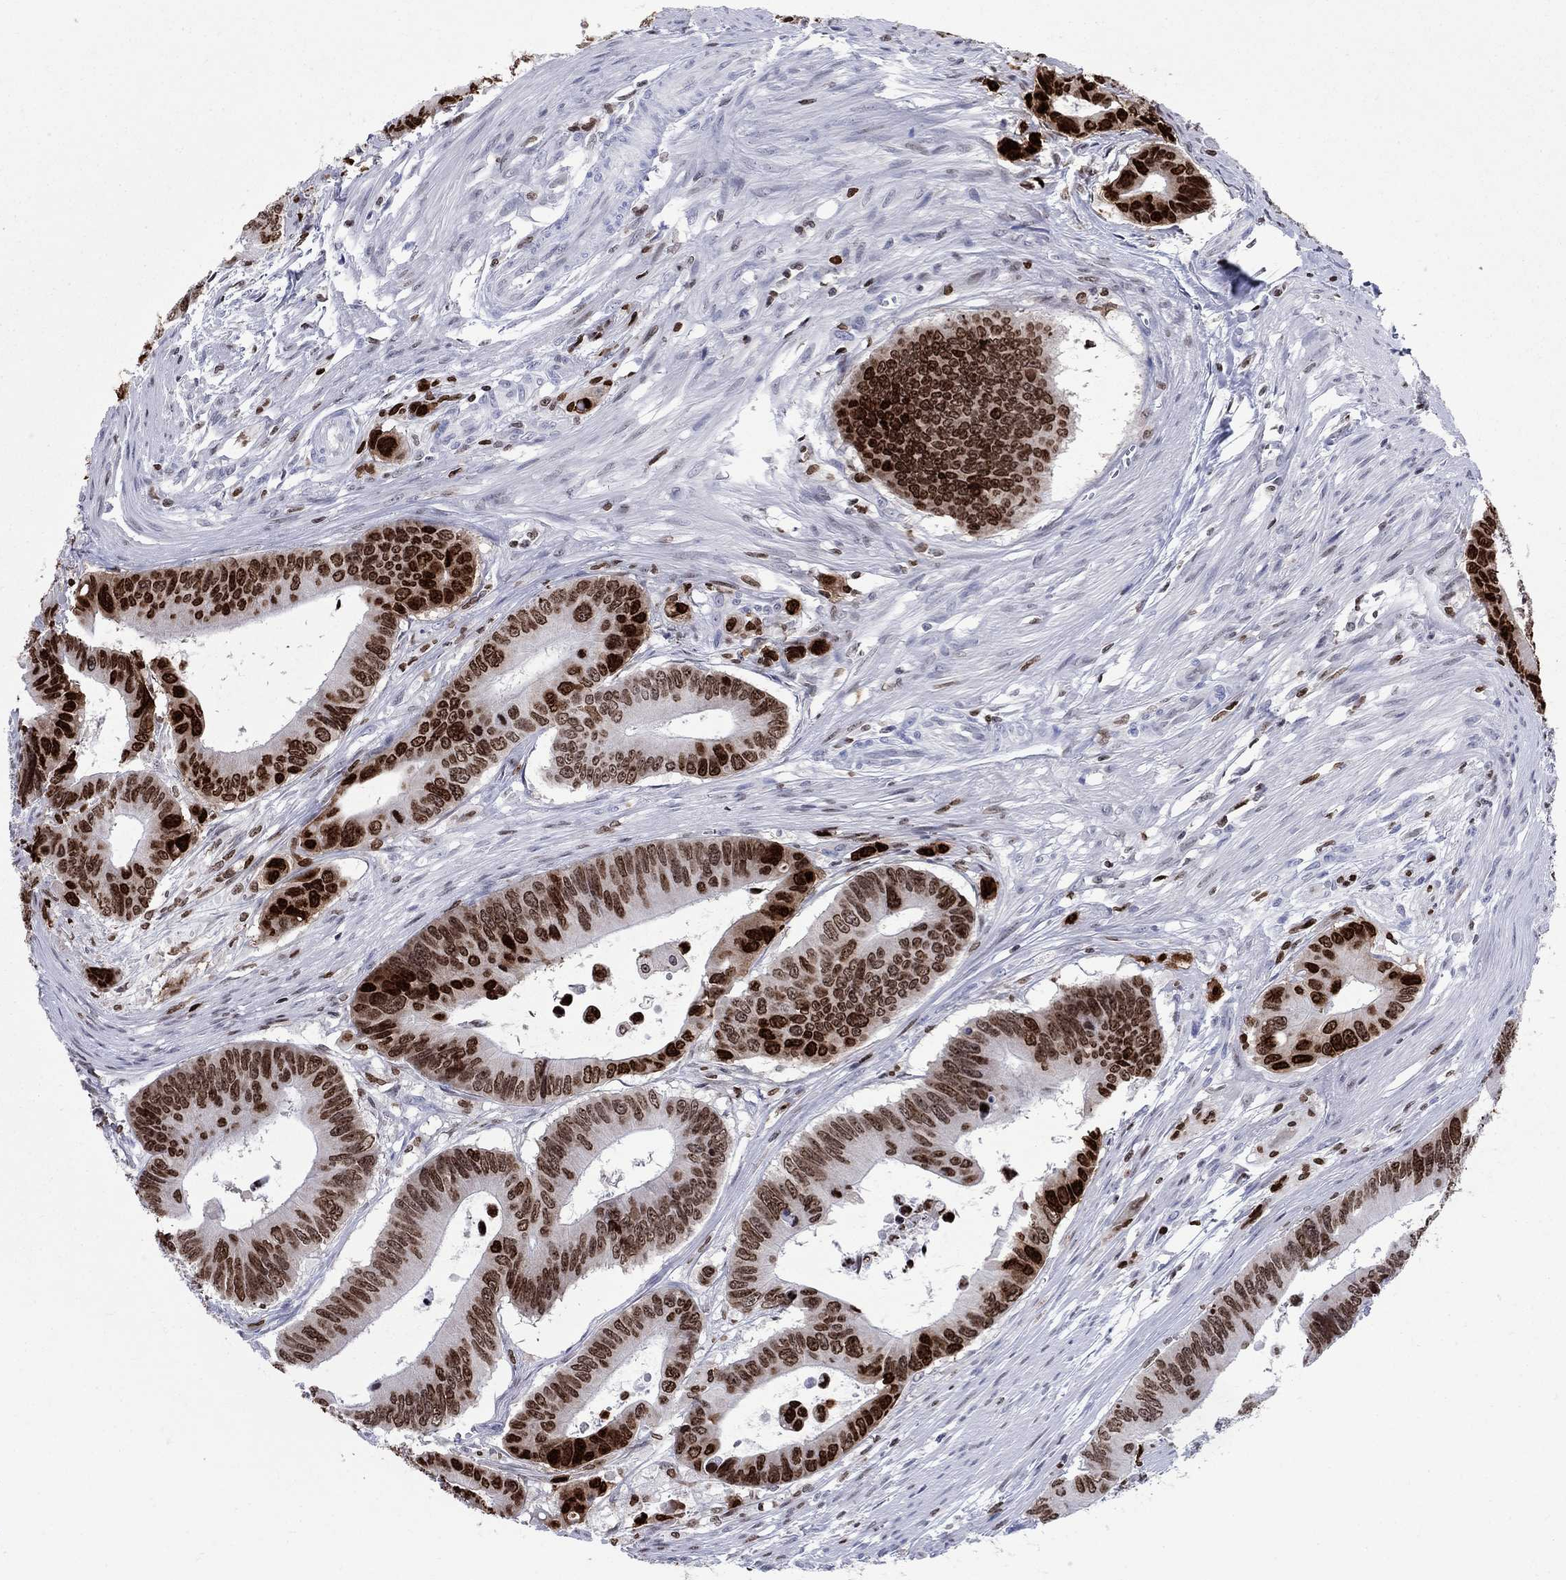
{"staining": {"intensity": "strong", "quantity": "25%-75%", "location": "nuclear"}, "tissue": "colorectal cancer", "cell_type": "Tumor cells", "image_type": "cancer", "snomed": [{"axis": "morphology", "description": "Adenocarcinoma, NOS"}, {"axis": "topography", "description": "Colon"}], "caption": "An image of human colorectal cancer (adenocarcinoma) stained for a protein demonstrates strong nuclear brown staining in tumor cells.", "gene": "HMGA1", "patient": {"sex": "female", "age": 87}}